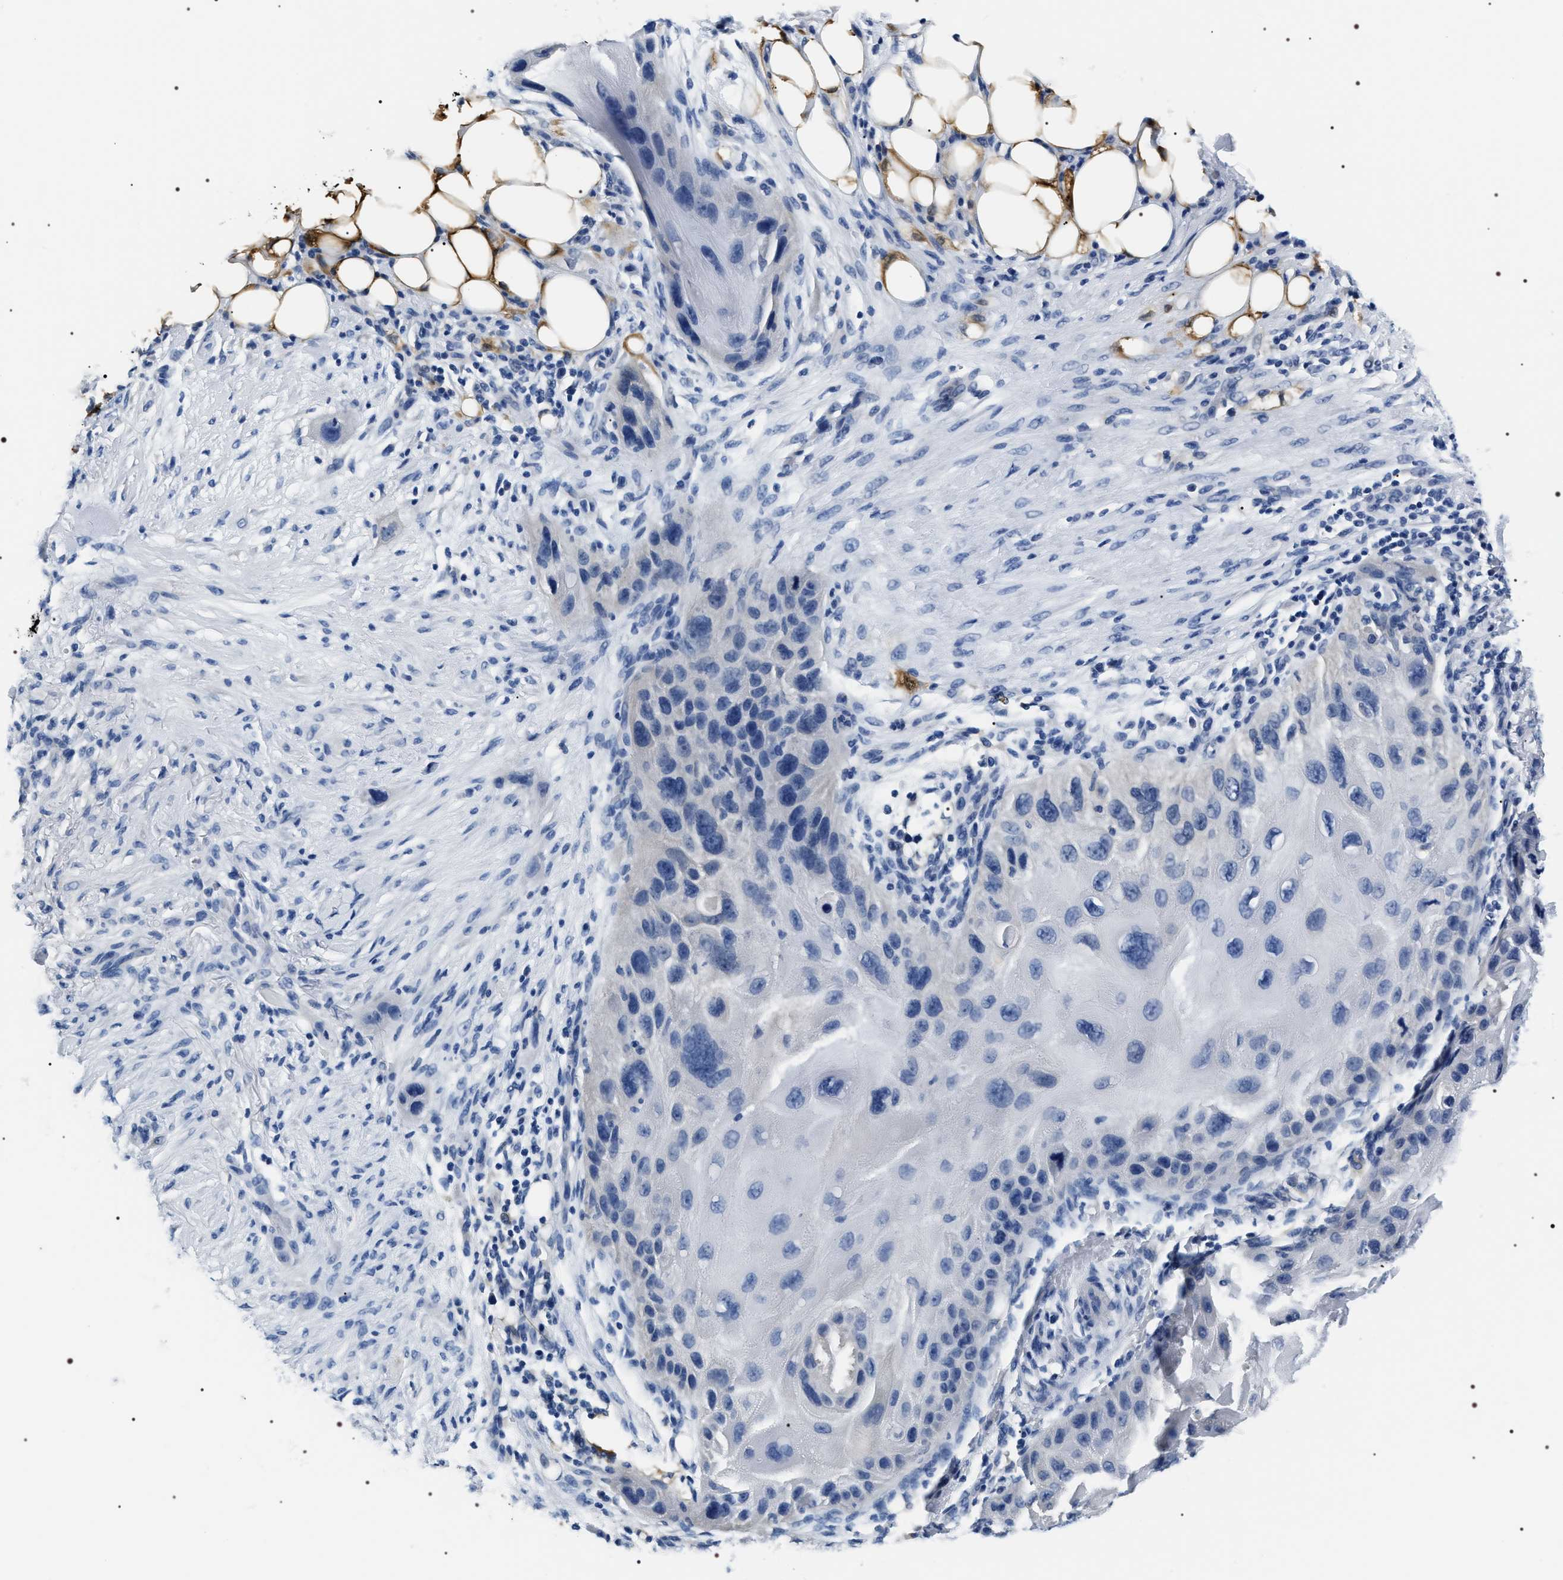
{"staining": {"intensity": "negative", "quantity": "none", "location": "none"}, "tissue": "skin cancer", "cell_type": "Tumor cells", "image_type": "cancer", "snomed": [{"axis": "morphology", "description": "Squamous cell carcinoma, NOS"}, {"axis": "topography", "description": "Skin"}], "caption": "Micrograph shows no protein expression in tumor cells of skin cancer (squamous cell carcinoma) tissue.", "gene": "ADH4", "patient": {"sex": "female", "age": 77}}